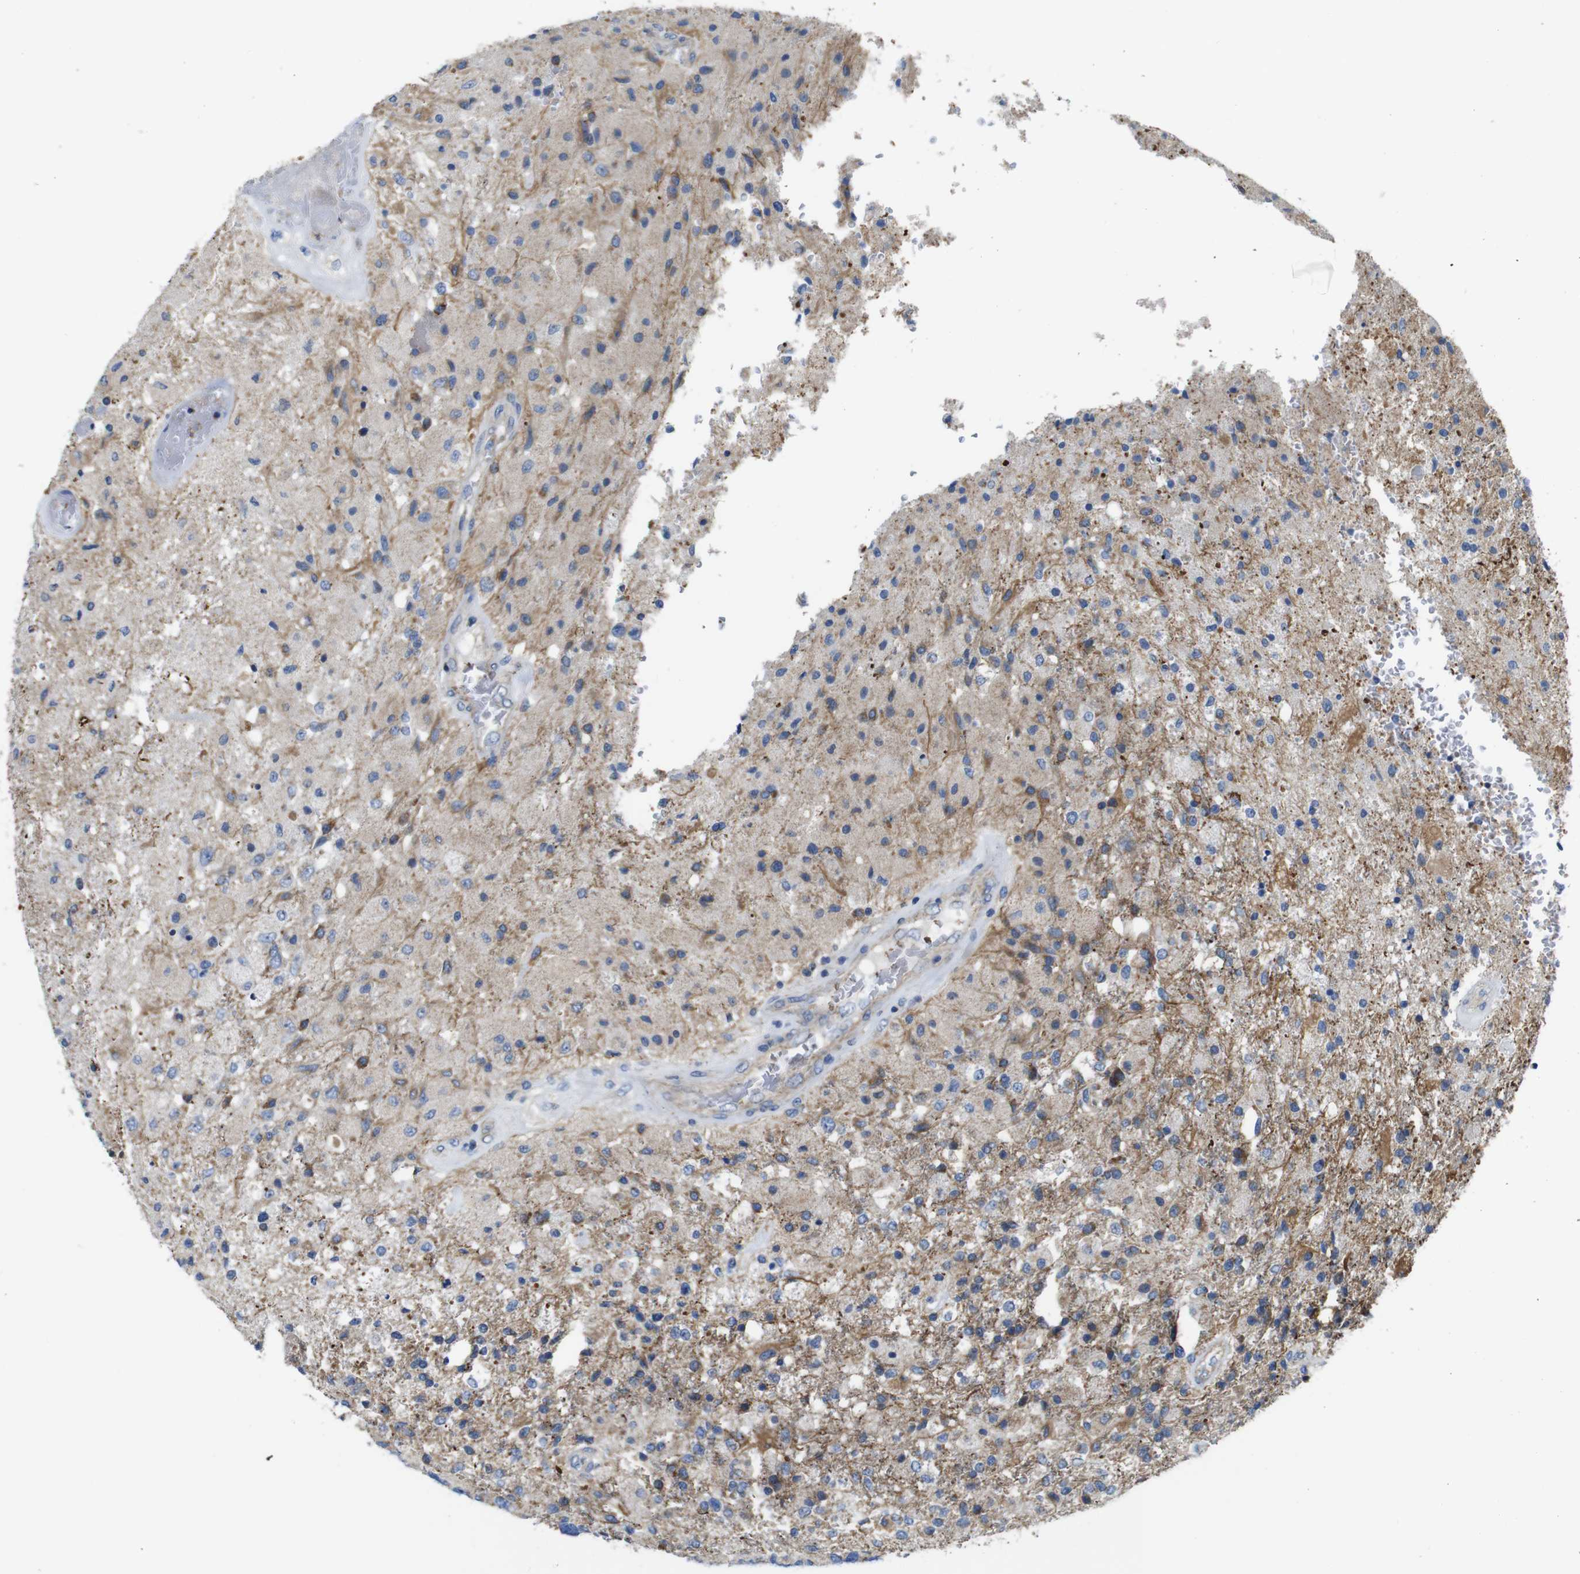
{"staining": {"intensity": "moderate", "quantity": ">75%", "location": "cytoplasmic/membranous"}, "tissue": "glioma", "cell_type": "Tumor cells", "image_type": "cancer", "snomed": [{"axis": "morphology", "description": "Normal tissue, NOS"}, {"axis": "morphology", "description": "Glioma, malignant, High grade"}, {"axis": "topography", "description": "Cerebral cortex"}], "caption": "Moderate cytoplasmic/membranous positivity for a protein is seen in about >75% of tumor cells of malignant high-grade glioma using immunohistochemistry (IHC).", "gene": "PDCD1LG2", "patient": {"sex": "male", "age": 77}}